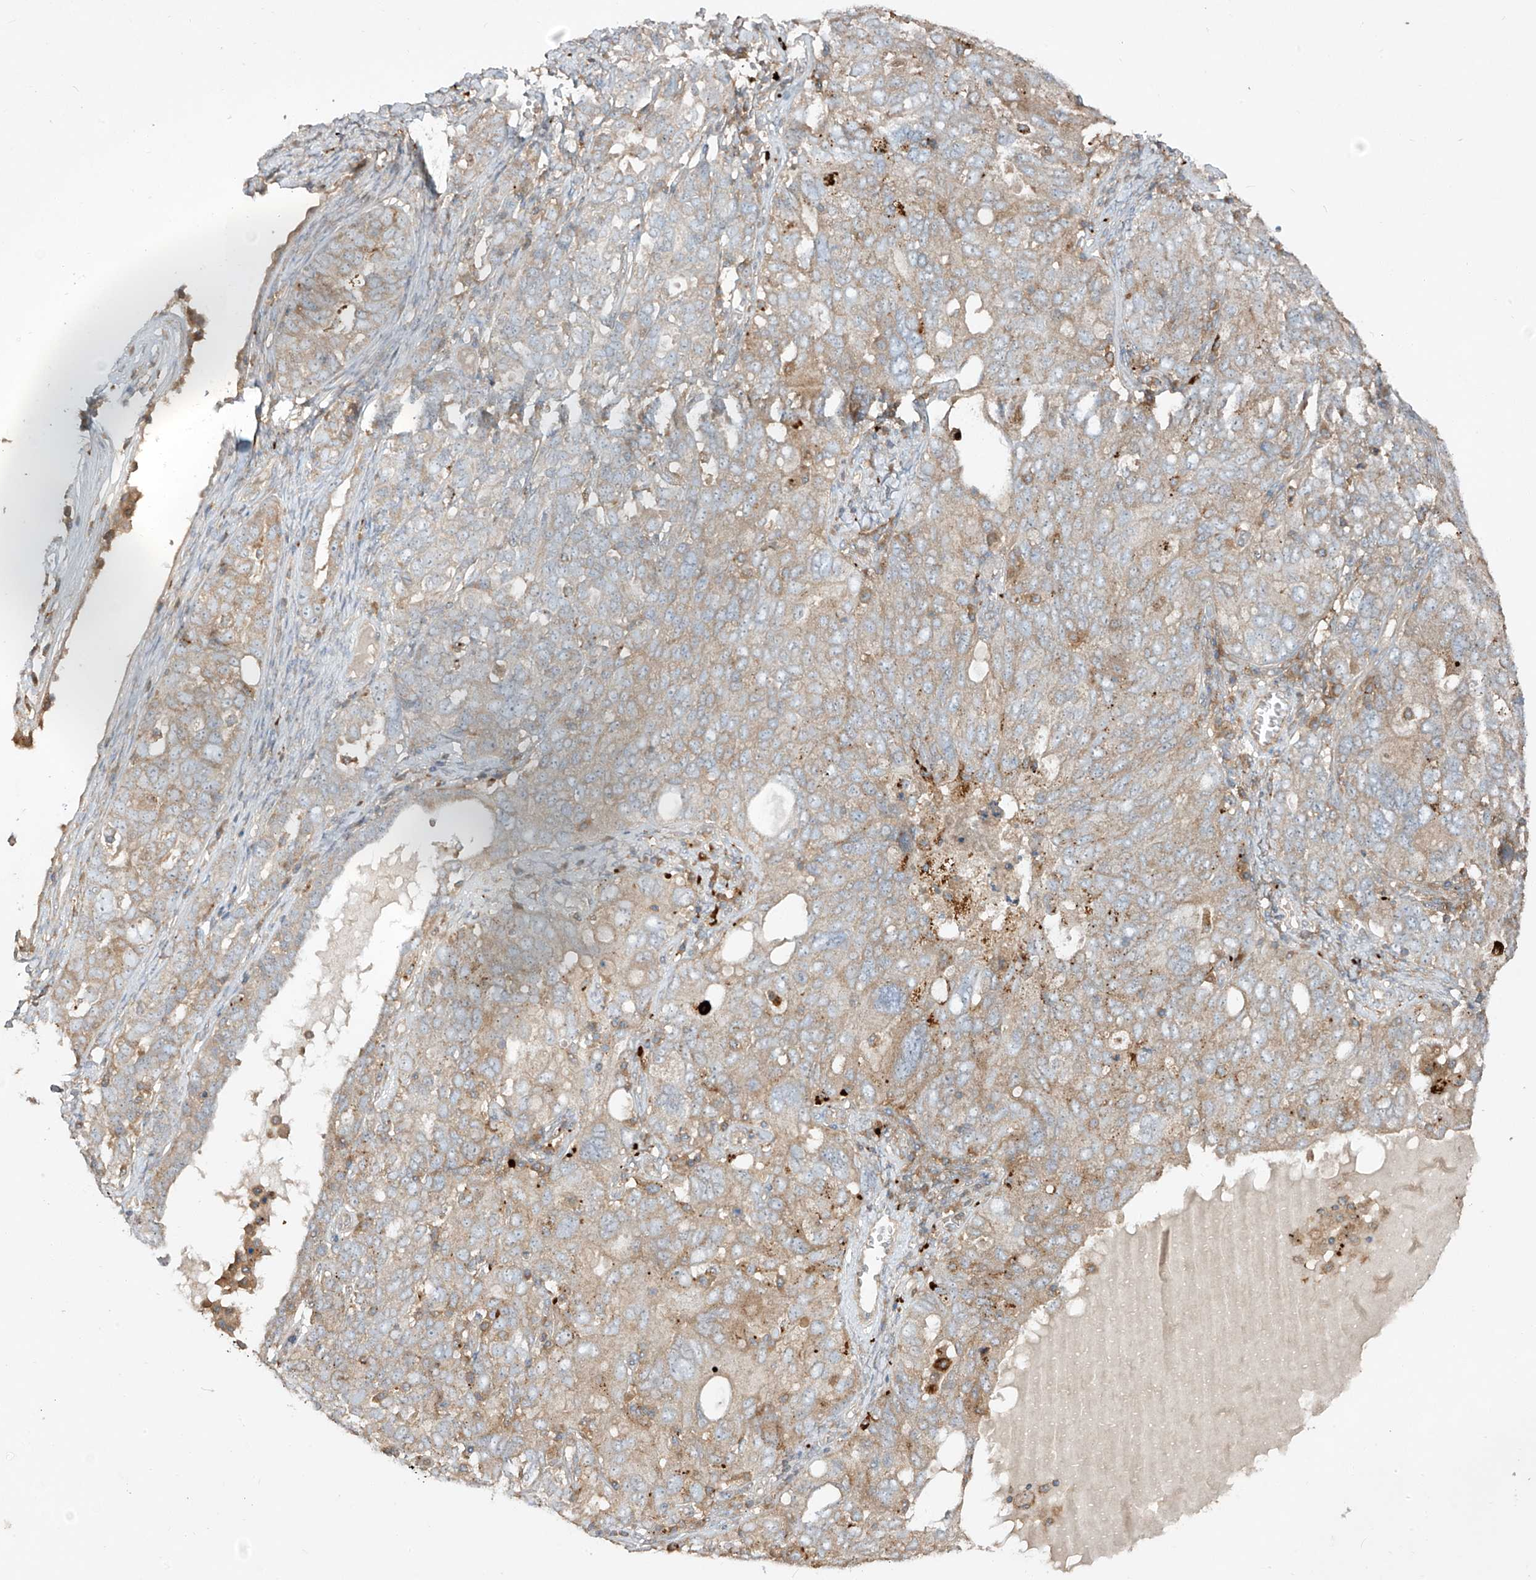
{"staining": {"intensity": "weak", "quantity": "<25%", "location": "cytoplasmic/membranous"}, "tissue": "ovarian cancer", "cell_type": "Tumor cells", "image_type": "cancer", "snomed": [{"axis": "morphology", "description": "Carcinoma, endometroid"}, {"axis": "topography", "description": "Ovary"}], "caption": "This is an immunohistochemistry micrograph of human ovarian cancer. There is no staining in tumor cells.", "gene": "LDAH", "patient": {"sex": "female", "age": 62}}